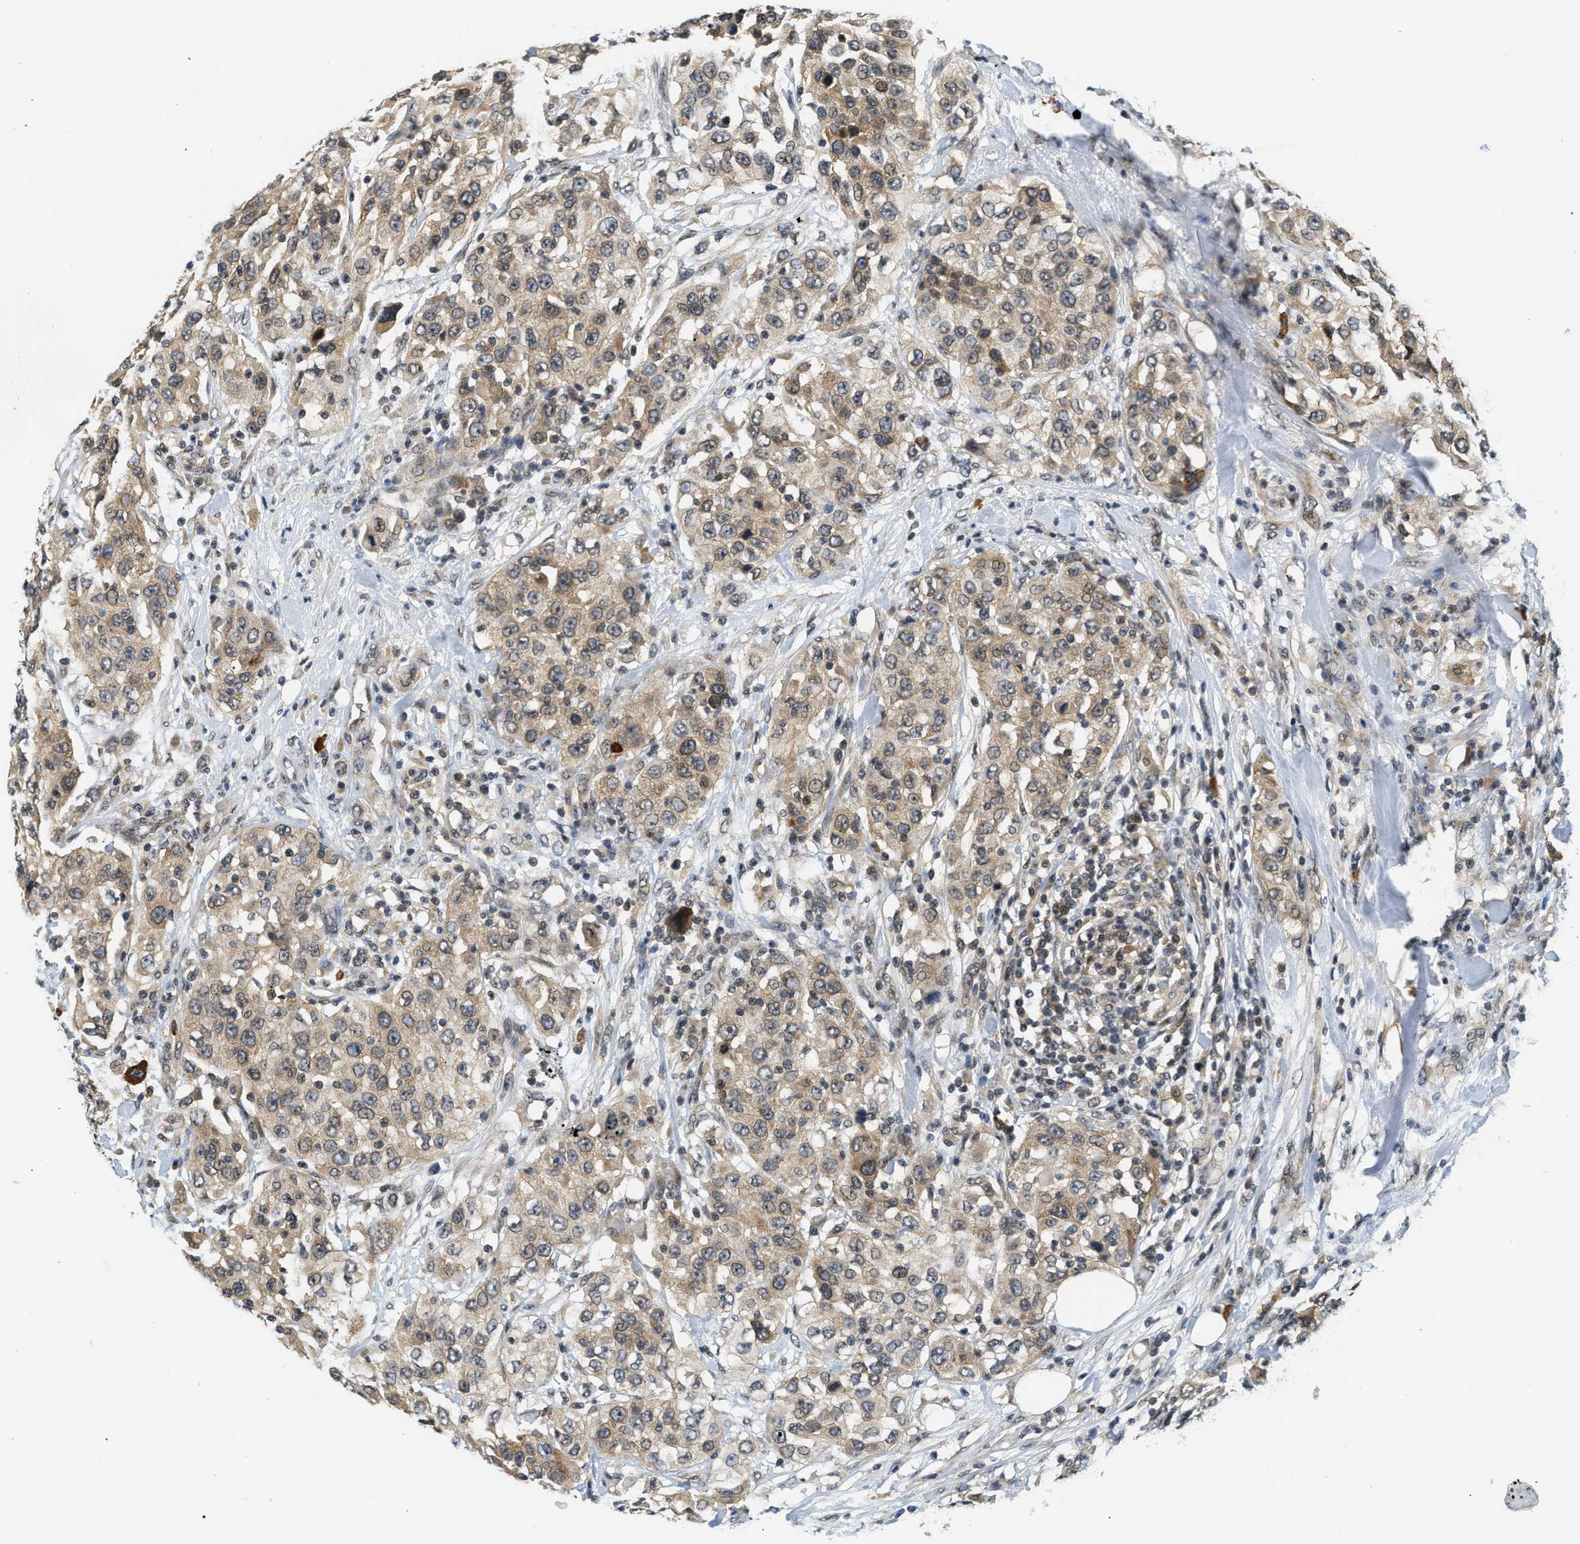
{"staining": {"intensity": "moderate", "quantity": ">75%", "location": "cytoplasmic/membranous"}, "tissue": "urothelial cancer", "cell_type": "Tumor cells", "image_type": "cancer", "snomed": [{"axis": "morphology", "description": "Urothelial carcinoma, High grade"}, {"axis": "topography", "description": "Urinary bladder"}], "caption": "Human urothelial carcinoma (high-grade) stained with a brown dye demonstrates moderate cytoplasmic/membranous positive staining in approximately >75% of tumor cells.", "gene": "KMT2A", "patient": {"sex": "female", "age": 80}}